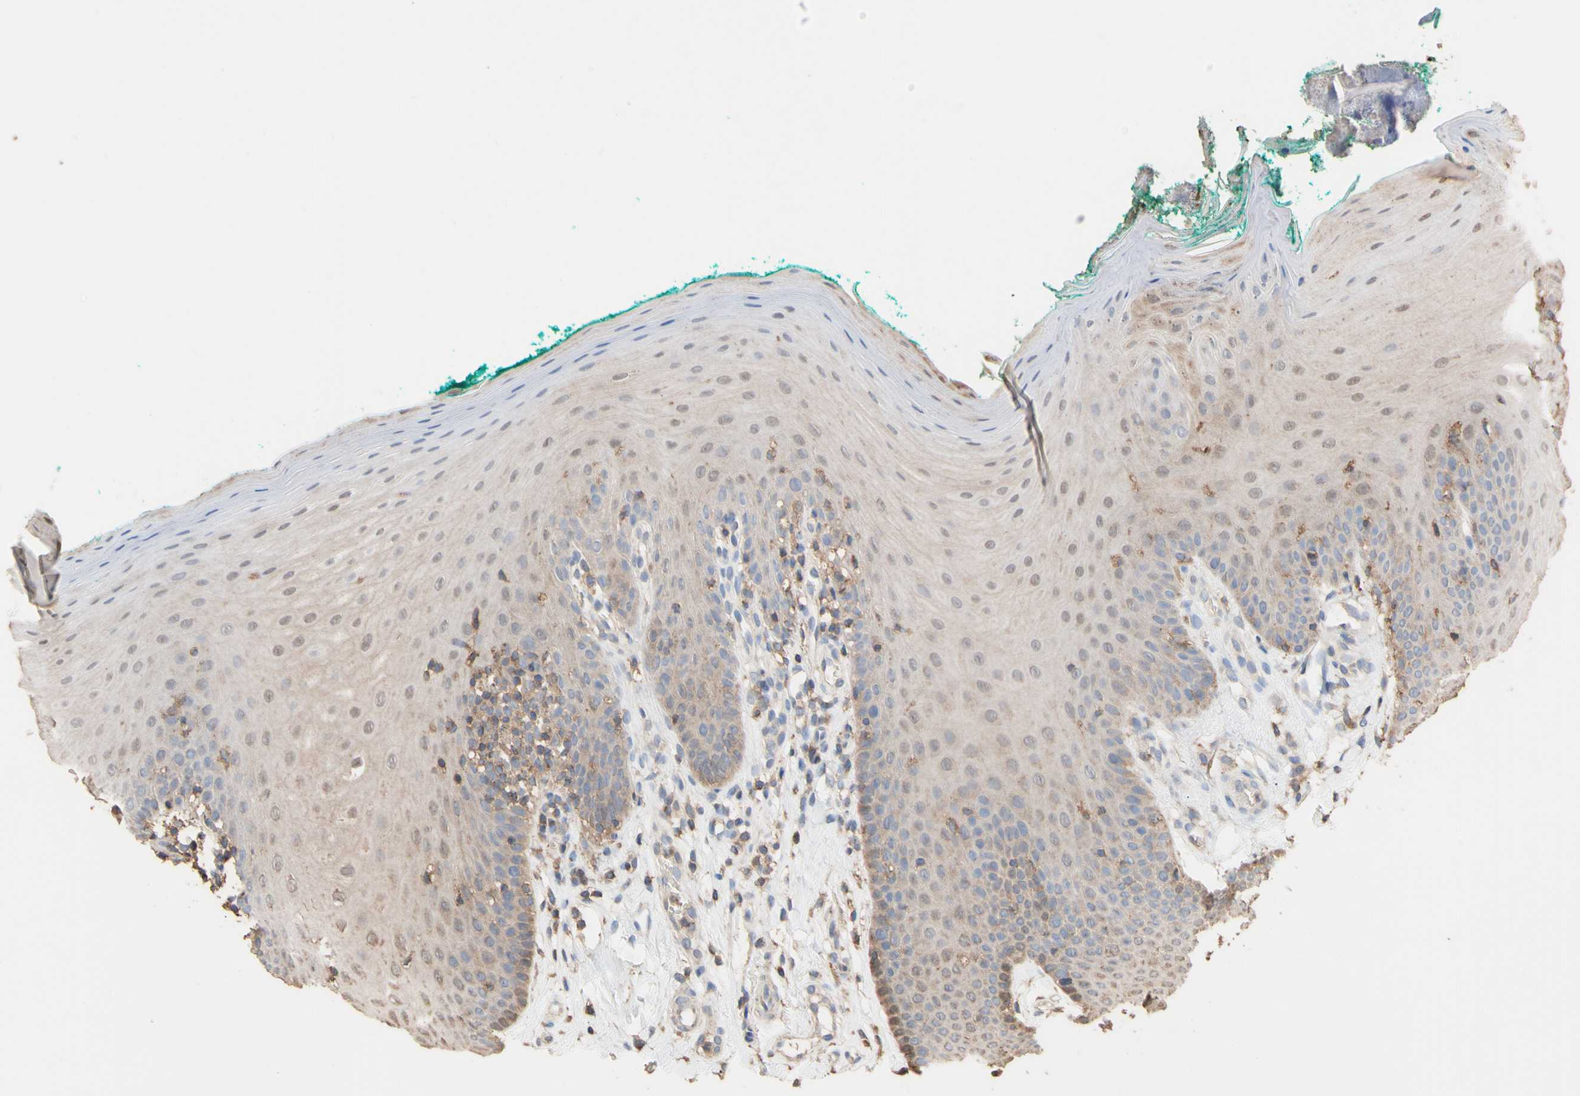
{"staining": {"intensity": "weak", "quantity": ">75%", "location": "cytoplasmic/membranous"}, "tissue": "oral mucosa", "cell_type": "Squamous epithelial cells", "image_type": "normal", "snomed": [{"axis": "morphology", "description": "Normal tissue, NOS"}, {"axis": "topography", "description": "Skeletal muscle"}, {"axis": "topography", "description": "Oral tissue"}], "caption": "Immunohistochemical staining of unremarkable human oral mucosa exhibits weak cytoplasmic/membranous protein staining in about >75% of squamous epithelial cells.", "gene": "ALDH9A1", "patient": {"sex": "male", "age": 58}}